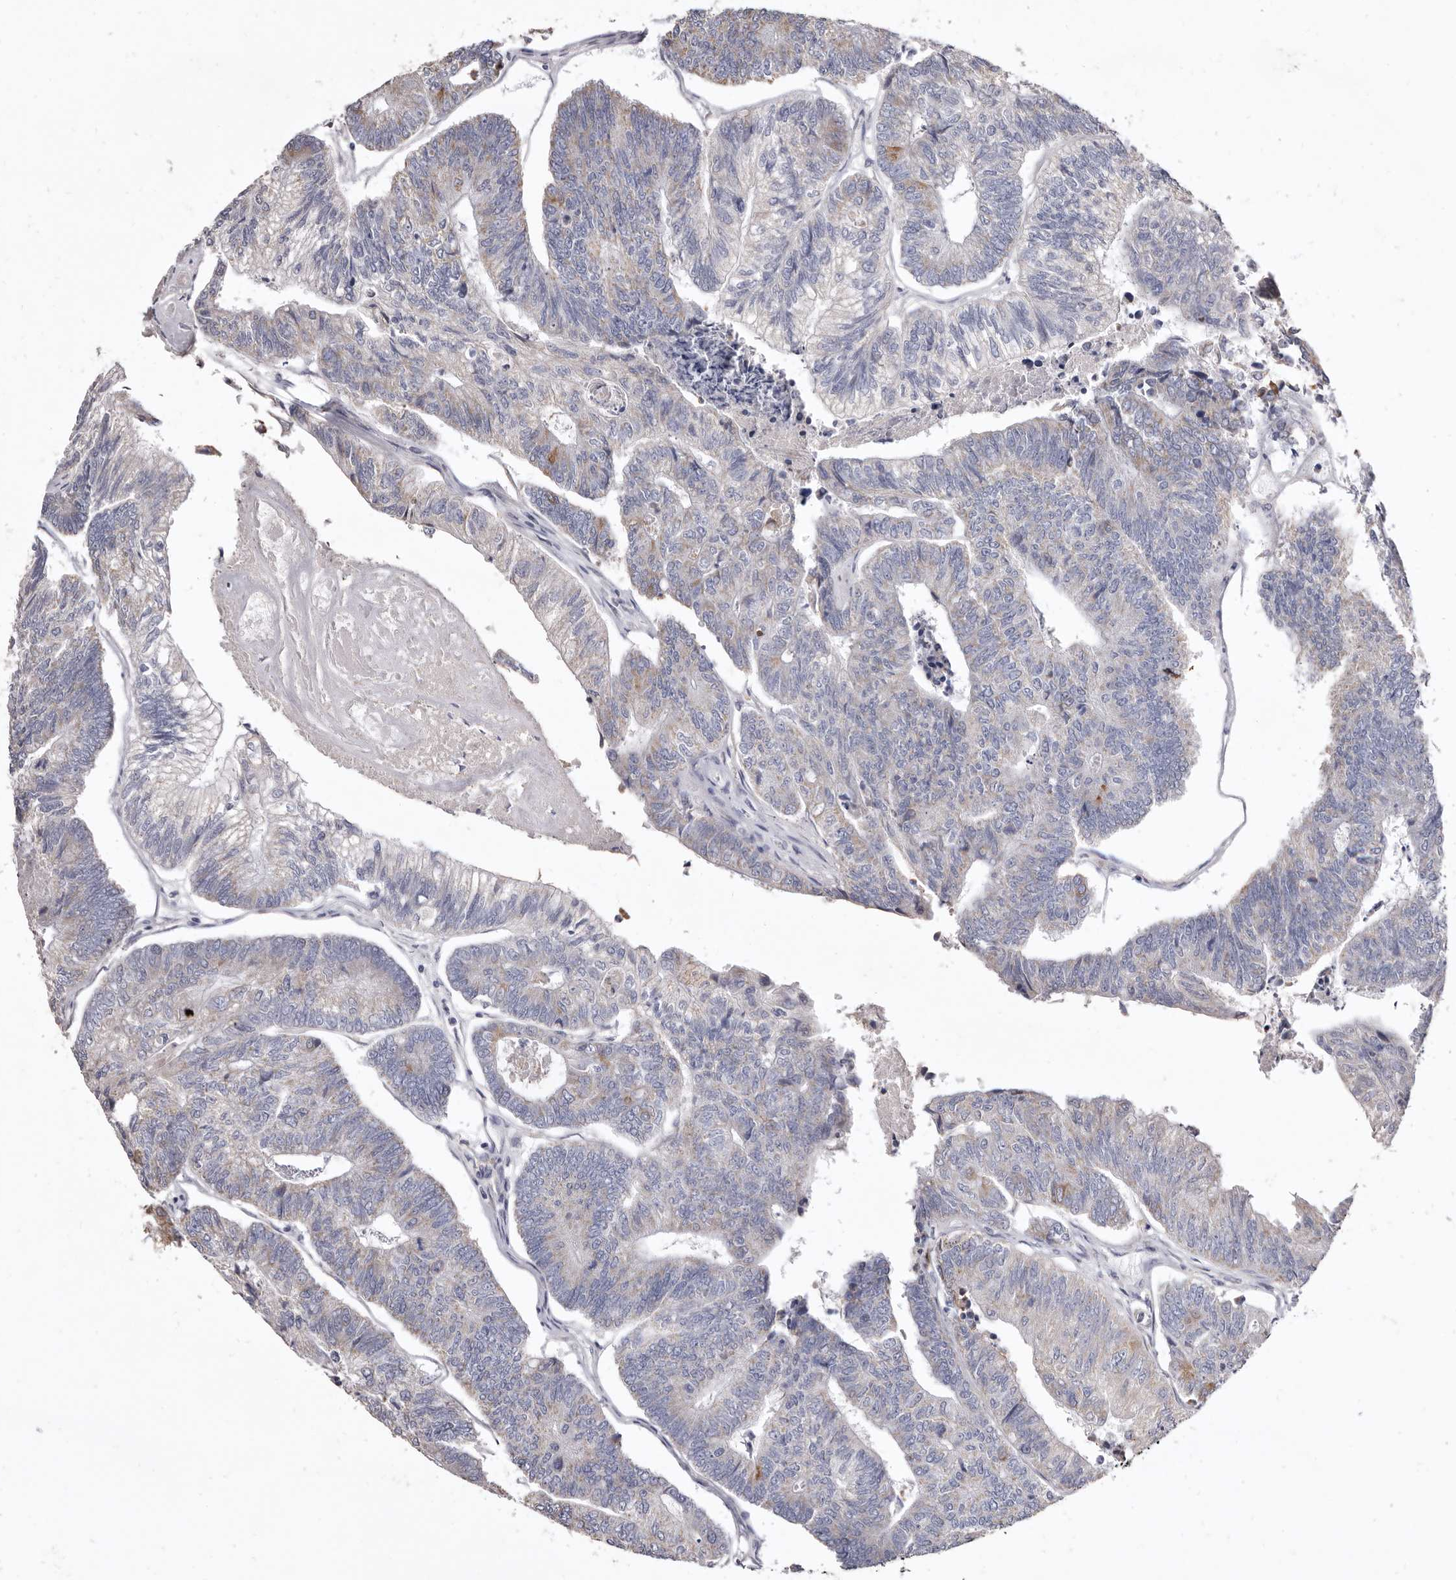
{"staining": {"intensity": "weak", "quantity": "<25%", "location": "cytoplasmic/membranous"}, "tissue": "colorectal cancer", "cell_type": "Tumor cells", "image_type": "cancer", "snomed": [{"axis": "morphology", "description": "Adenocarcinoma, NOS"}, {"axis": "topography", "description": "Colon"}], "caption": "High power microscopy photomicrograph of an immunohistochemistry image of adenocarcinoma (colorectal), revealing no significant expression in tumor cells.", "gene": "CYP2E1", "patient": {"sex": "female", "age": 67}}